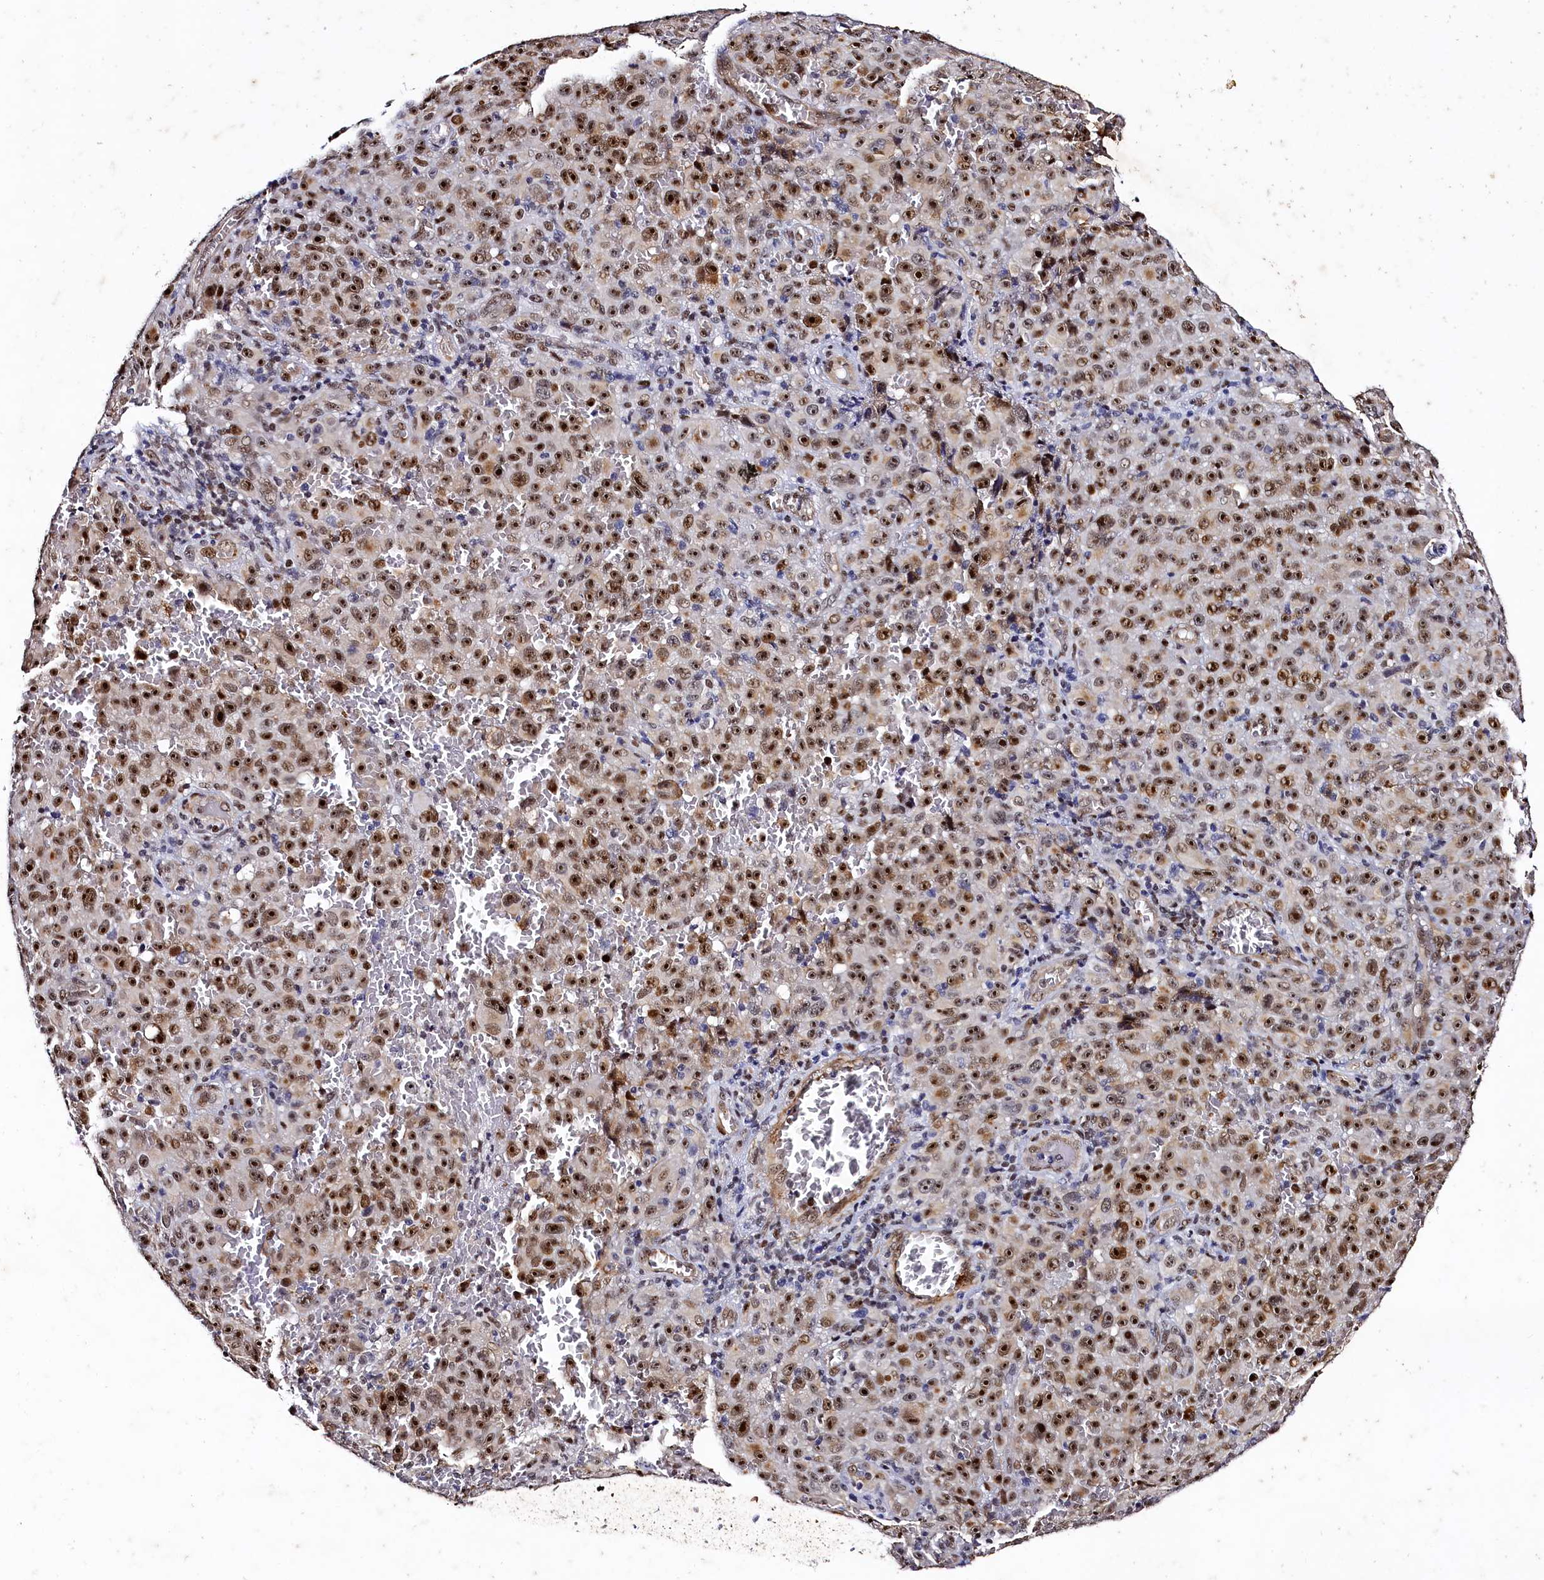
{"staining": {"intensity": "strong", "quantity": "25%-75%", "location": "nuclear"}, "tissue": "melanoma", "cell_type": "Tumor cells", "image_type": "cancer", "snomed": [{"axis": "morphology", "description": "Malignant melanoma, NOS"}, {"axis": "topography", "description": "Skin"}], "caption": "High-magnification brightfield microscopy of melanoma stained with DAB (3,3'-diaminobenzidine) (brown) and counterstained with hematoxylin (blue). tumor cells exhibit strong nuclear positivity is seen in about25%-75% of cells. The protein is stained brown, and the nuclei are stained in blue (DAB IHC with brightfield microscopy, high magnification).", "gene": "SAMD10", "patient": {"sex": "female", "age": 82}}